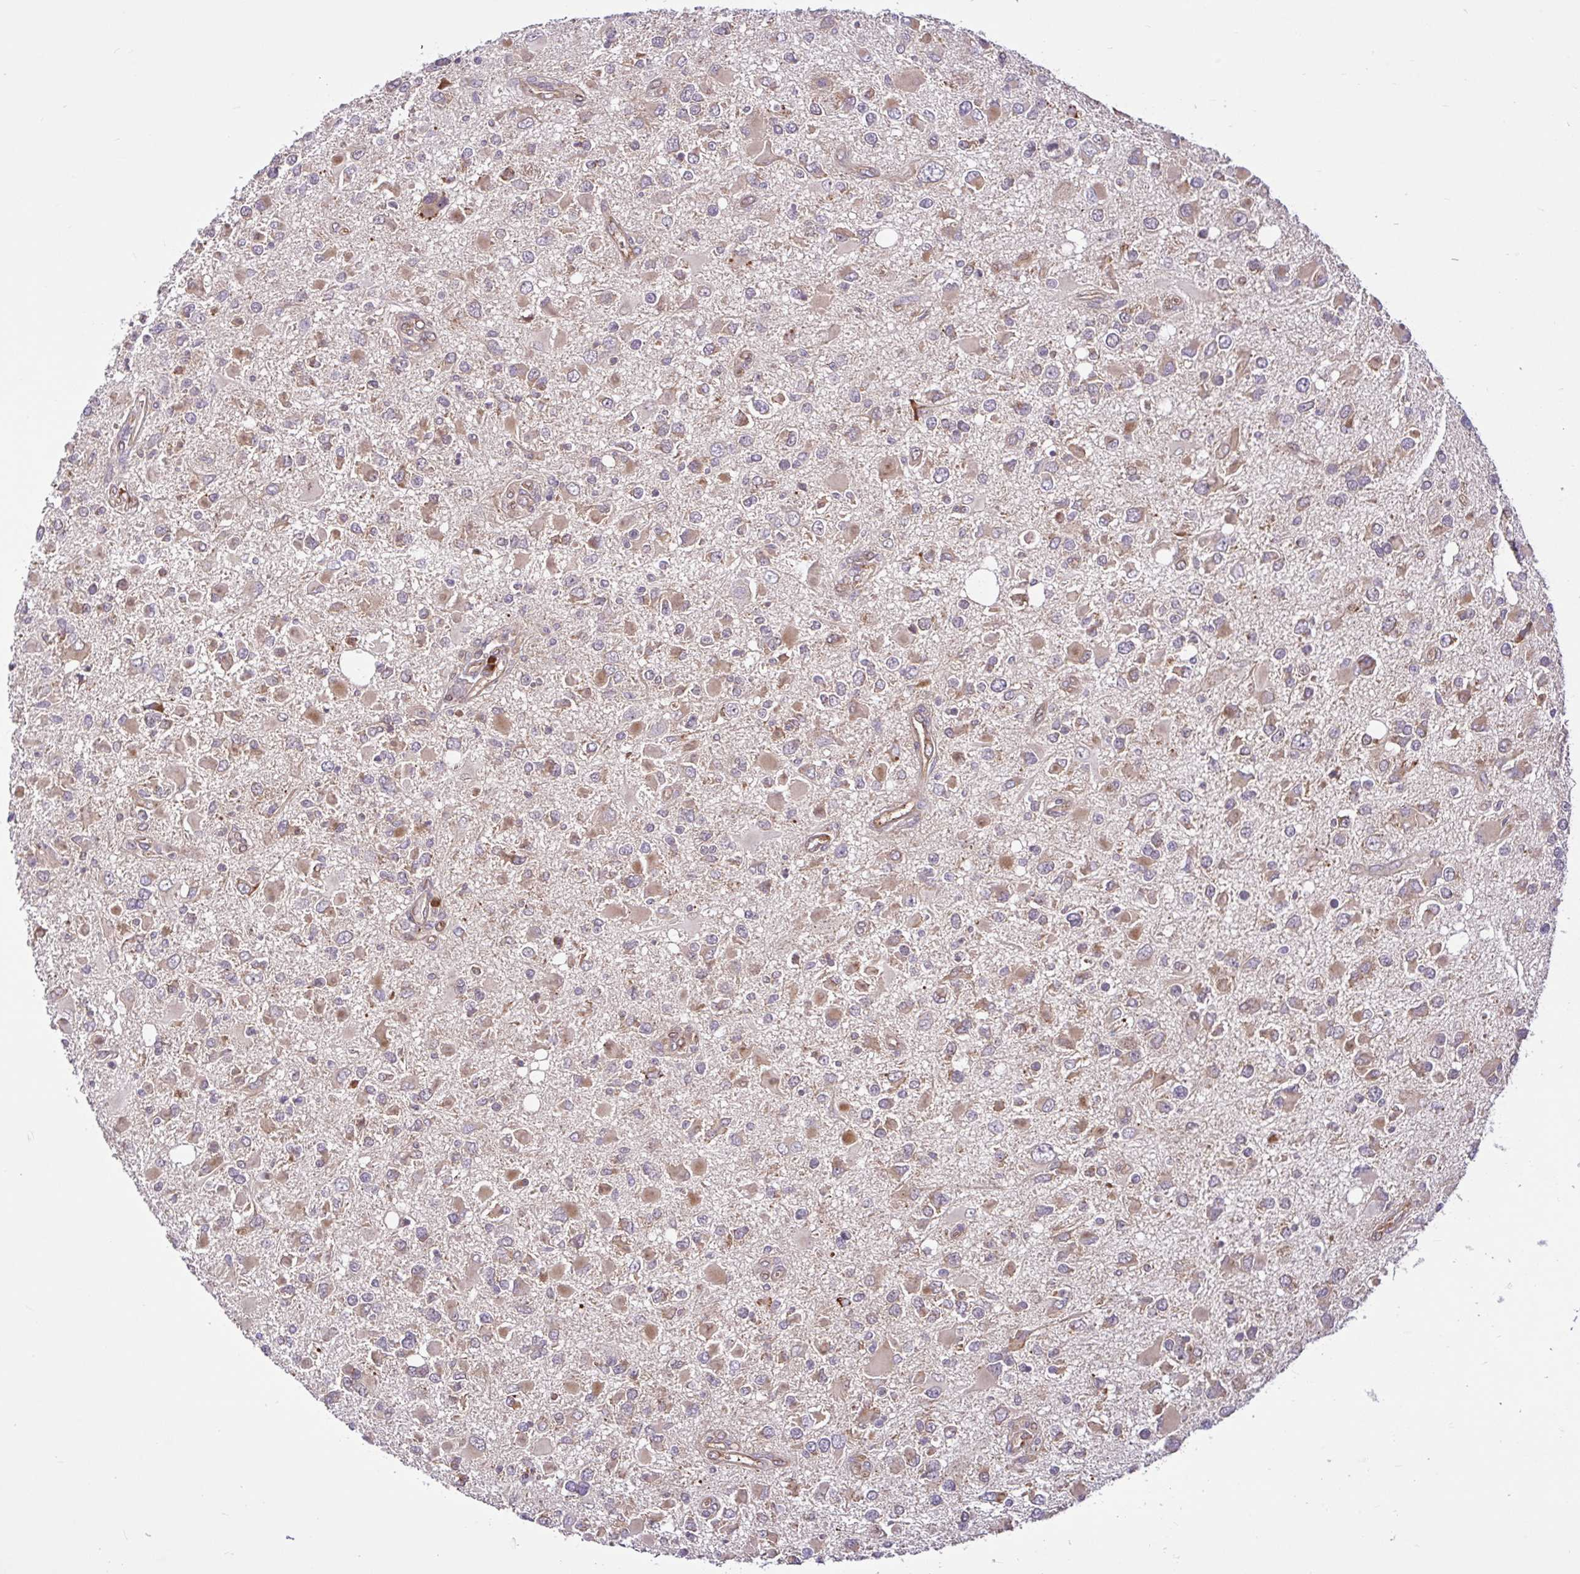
{"staining": {"intensity": "moderate", "quantity": ">75%", "location": "cytoplasmic/membranous"}, "tissue": "glioma", "cell_type": "Tumor cells", "image_type": "cancer", "snomed": [{"axis": "morphology", "description": "Glioma, malignant, High grade"}, {"axis": "topography", "description": "Brain"}], "caption": "Brown immunohistochemical staining in human malignant glioma (high-grade) reveals moderate cytoplasmic/membranous positivity in approximately >75% of tumor cells. Nuclei are stained in blue.", "gene": "NTPCR", "patient": {"sex": "male", "age": 53}}